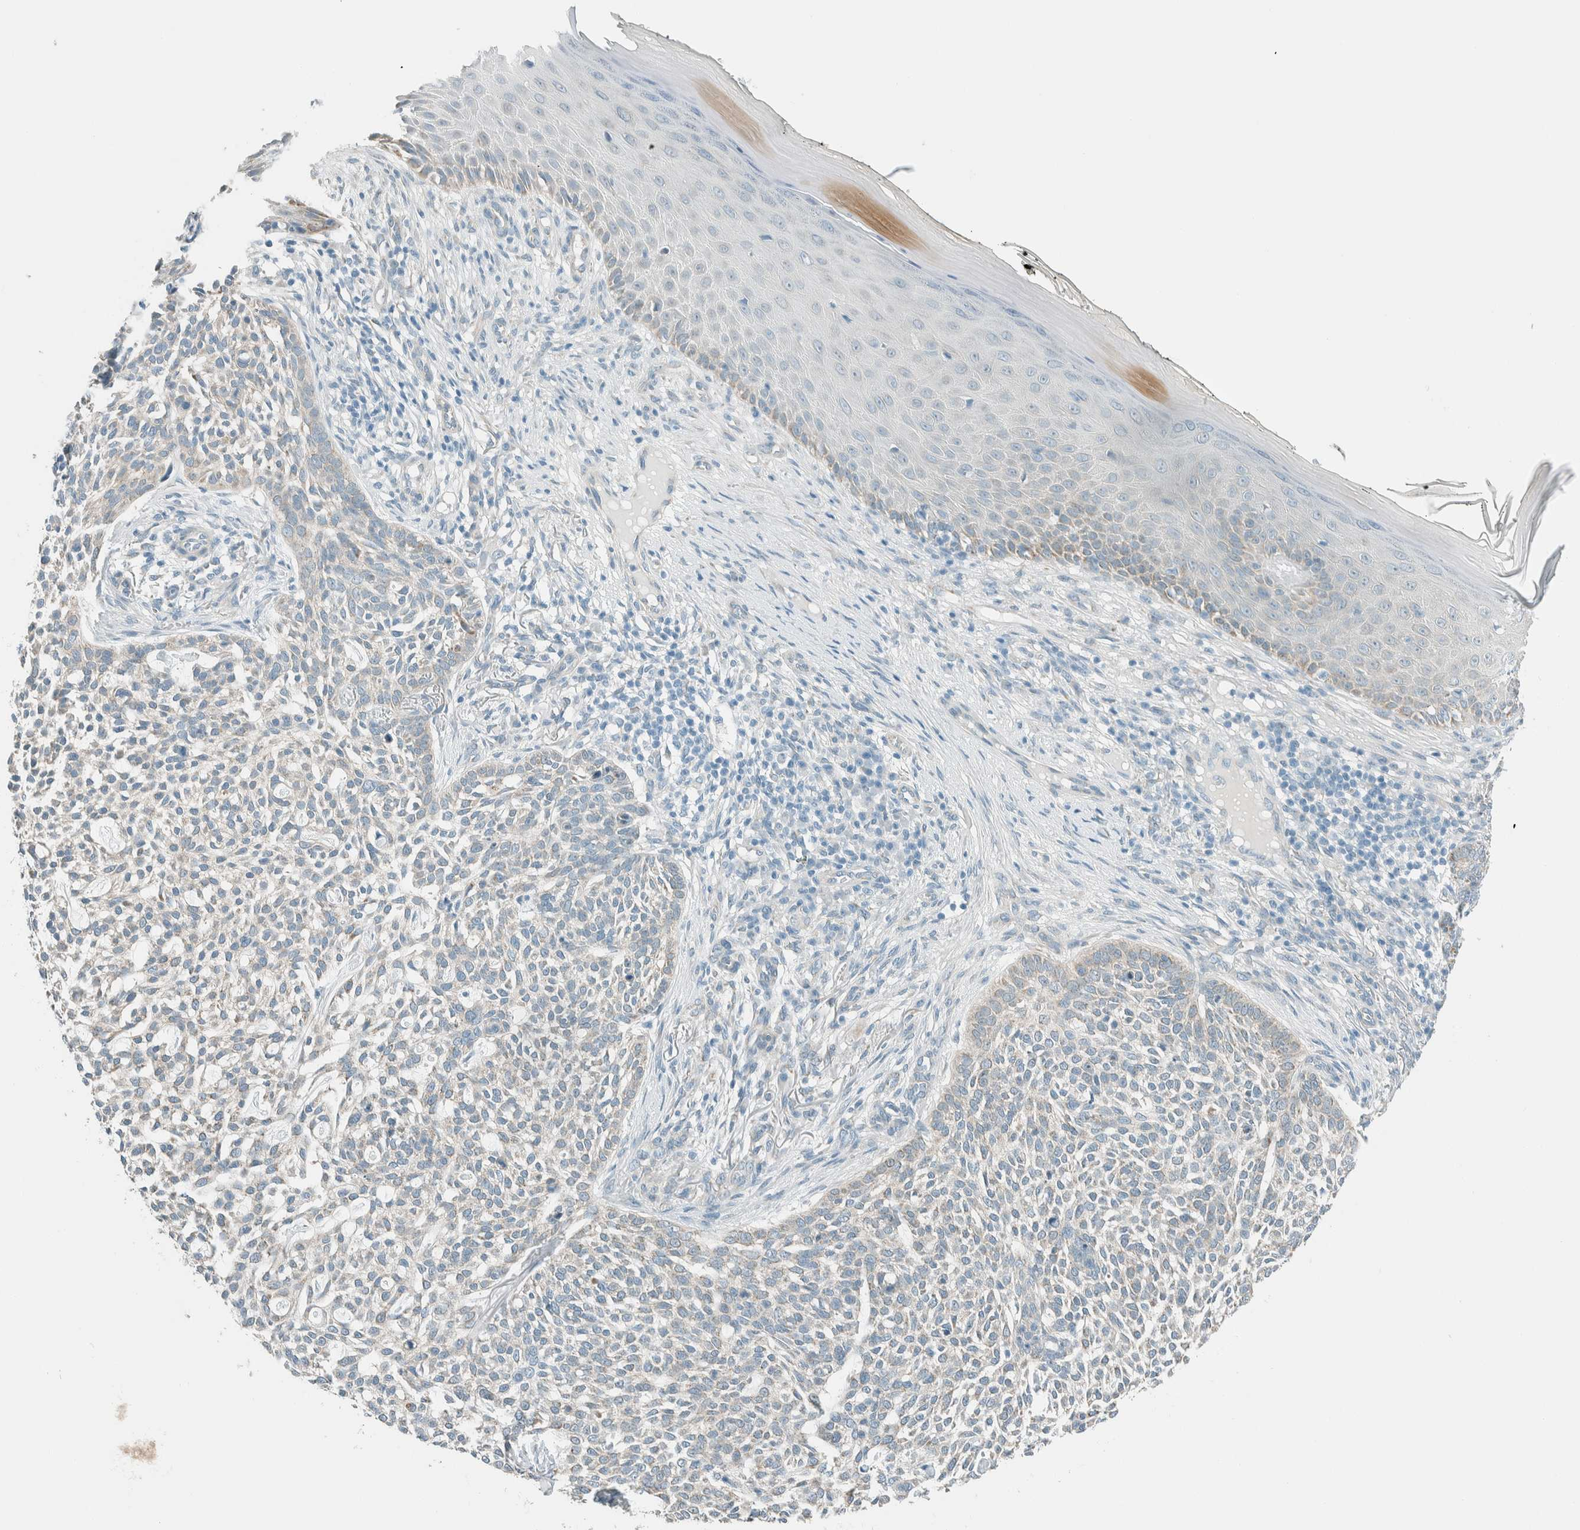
{"staining": {"intensity": "weak", "quantity": "<25%", "location": "cytoplasmic/membranous"}, "tissue": "skin cancer", "cell_type": "Tumor cells", "image_type": "cancer", "snomed": [{"axis": "morphology", "description": "Basal cell carcinoma"}, {"axis": "topography", "description": "Skin"}], "caption": "Protein analysis of skin cancer displays no significant expression in tumor cells.", "gene": "ALDH7A1", "patient": {"sex": "female", "age": 64}}